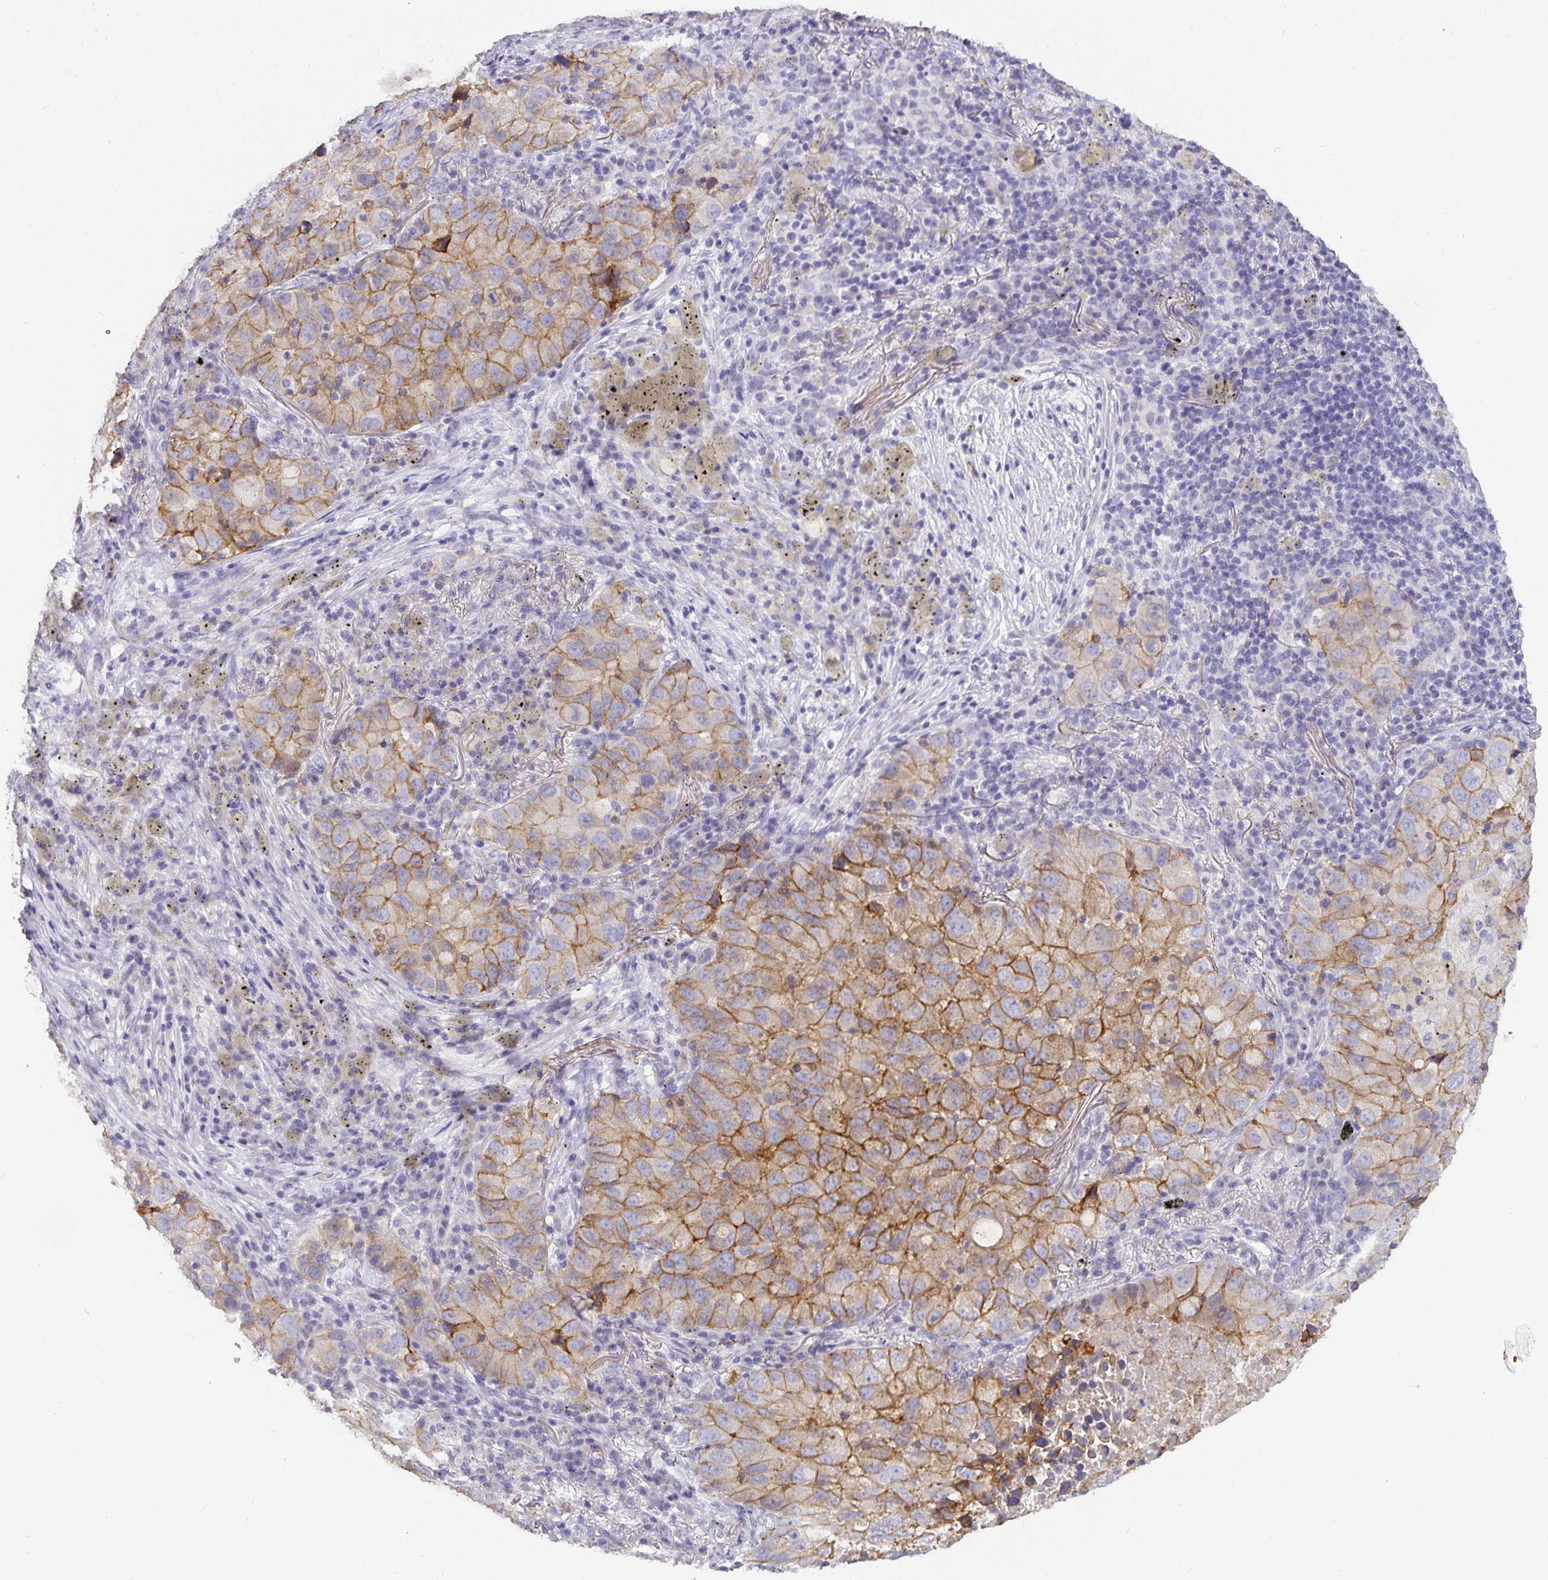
{"staining": {"intensity": "moderate", "quantity": ">75%", "location": "cytoplasmic/membranous"}, "tissue": "lung cancer", "cell_type": "Tumor cells", "image_type": "cancer", "snomed": [{"axis": "morphology", "description": "Normal morphology"}, {"axis": "morphology", "description": "Adenocarcinoma, NOS"}, {"axis": "topography", "description": "Lymph node"}, {"axis": "topography", "description": "Lung"}], "caption": "A brown stain labels moderate cytoplasmic/membranous staining of a protein in lung cancer tumor cells. The staining was performed using DAB, with brown indicating positive protein expression. Nuclei are stained blue with hematoxylin.", "gene": "CA12", "patient": {"sex": "female", "age": 51}}